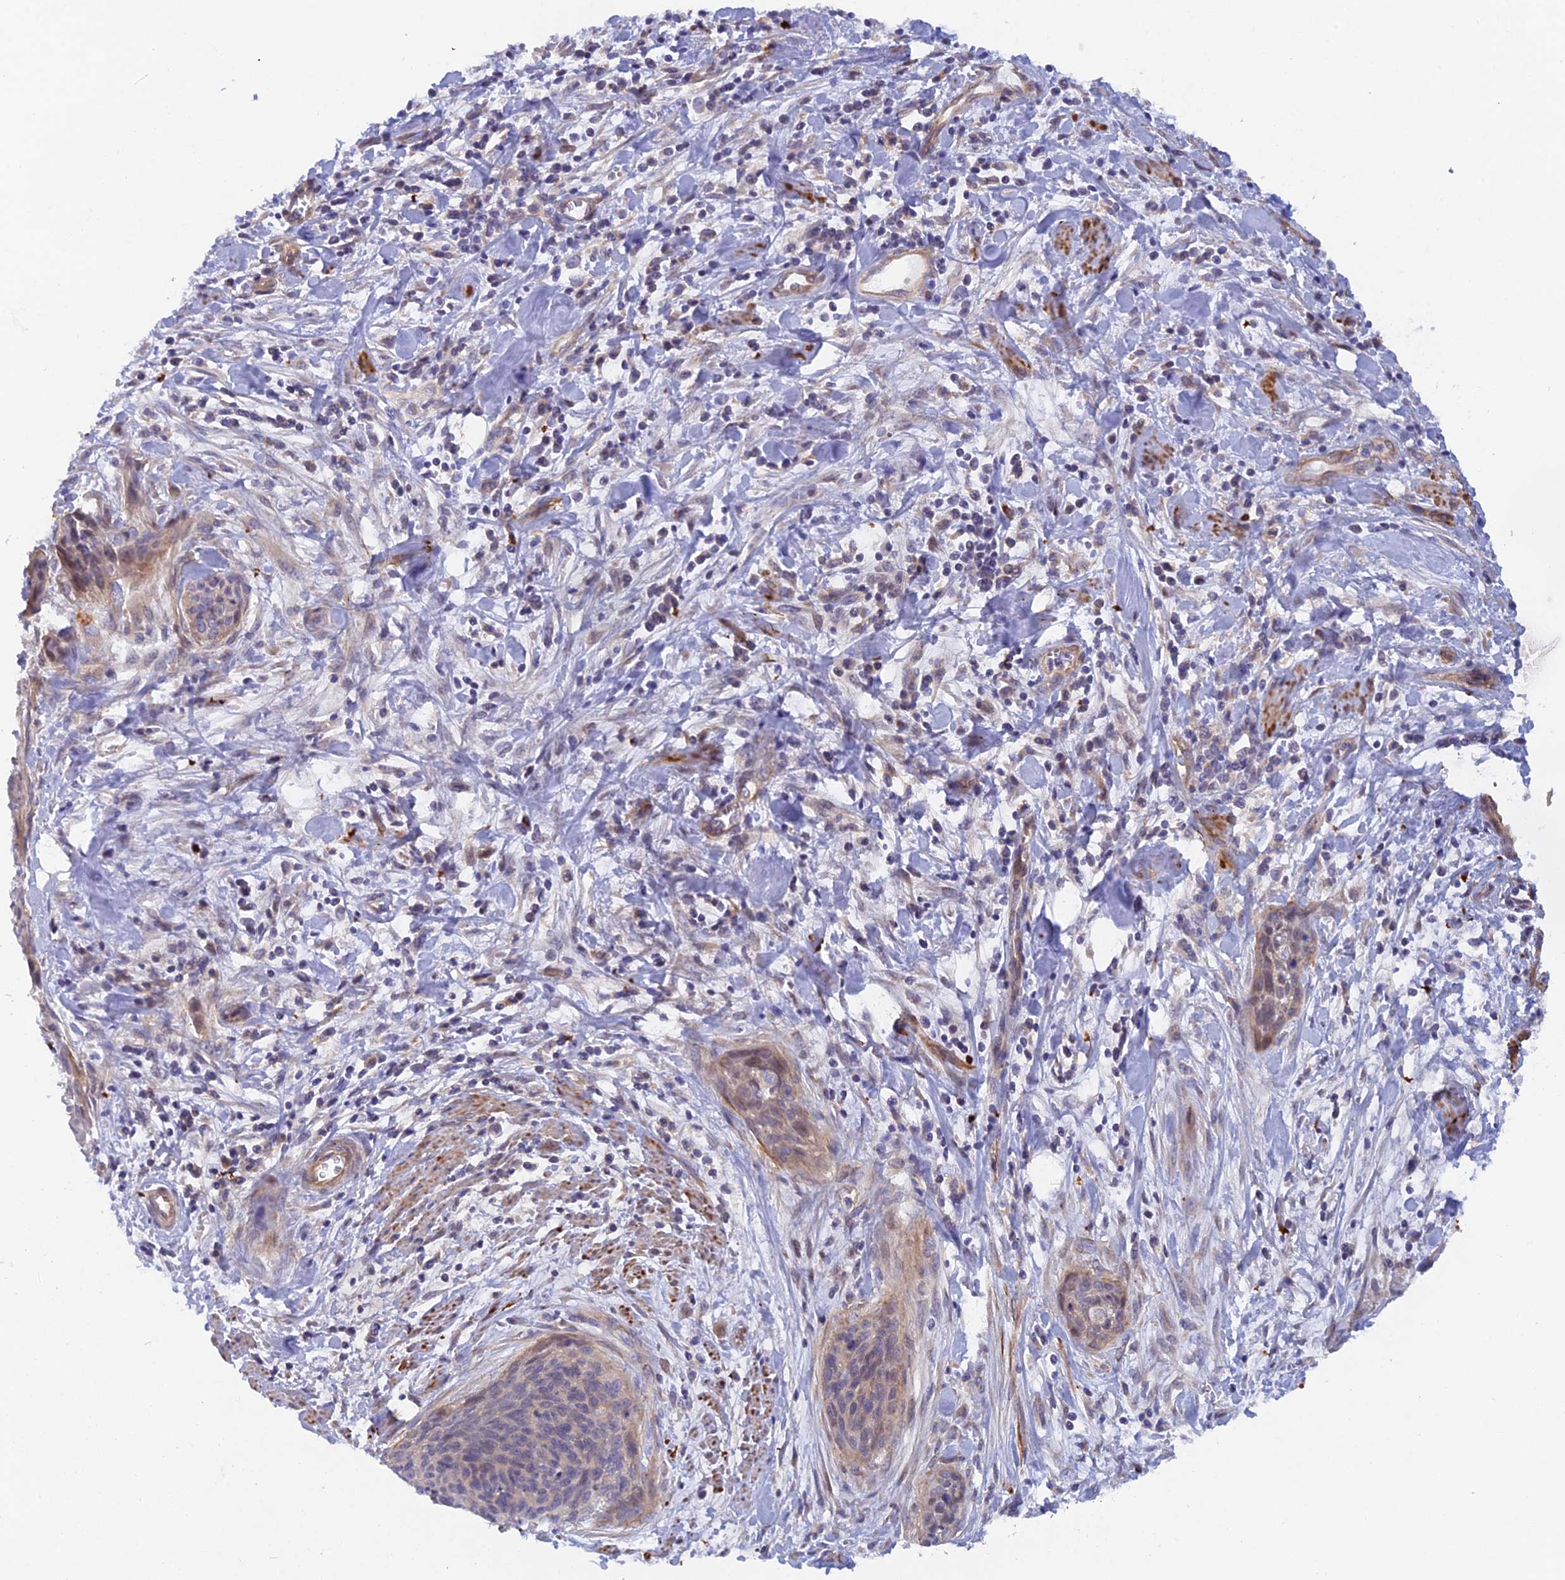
{"staining": {"intensity": "weak", "quantity": "<25%", "location": "cytoplasmic/membranous"}, "tissue": "cervical cancer", "cell_type": "Tumor cells", "image_type": "cancer", "snomed": [{"axis": "morphology", "description": "Squamous cell carcinoma, NOS"}, {"axis": "topography", "description": "Cervix"}], "caption": "Immunohistochemical staining of squamous cell carcinoma (cervical) reveals no significant staining in tumor cells.", "gene": "FZR1", "patient": {"sex": "female", "age": 55}}